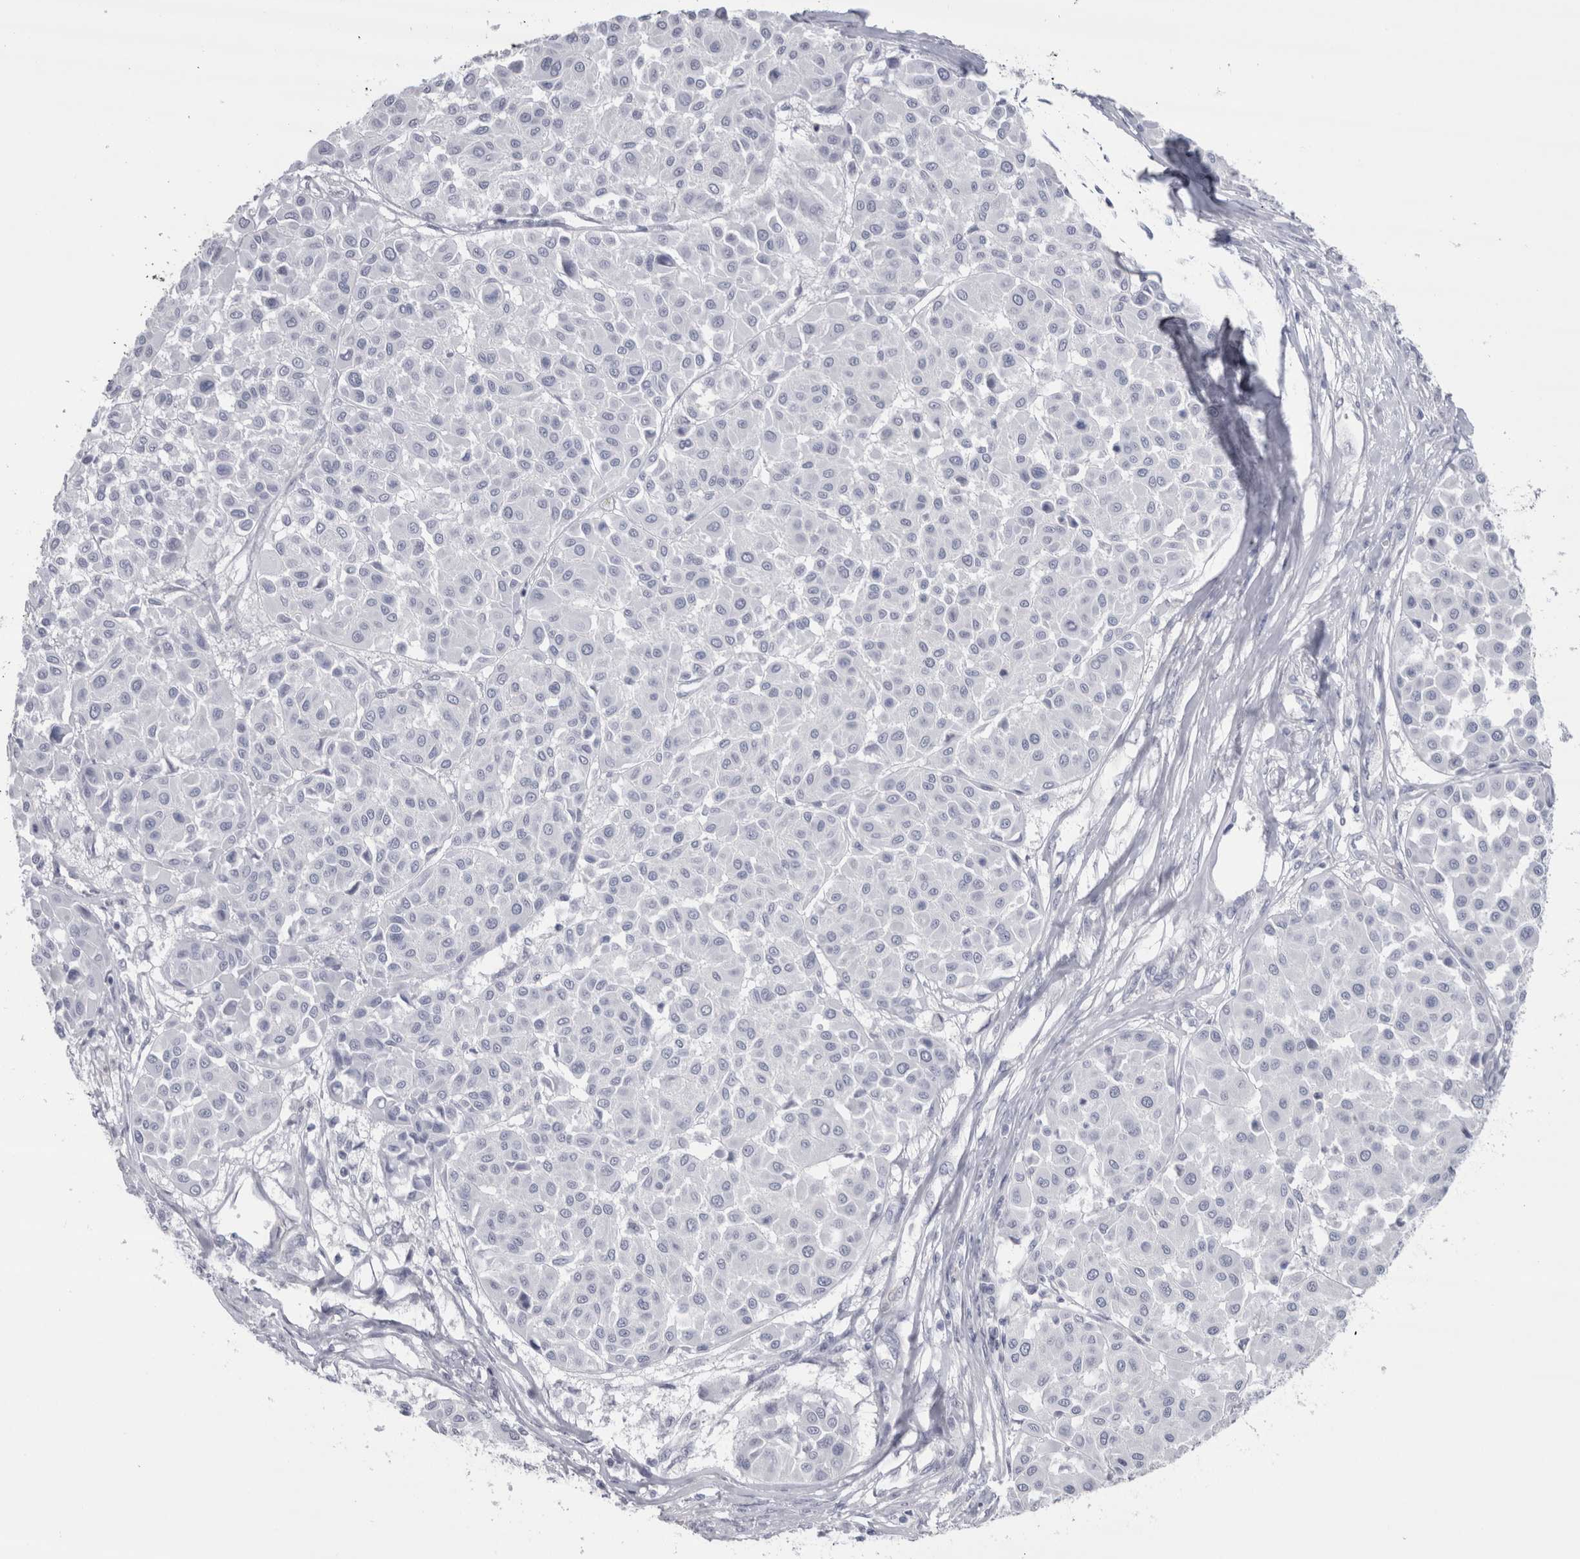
{"staining": {"intensity": "negative", "quantity": "none", "location": "none"}, "tissue": "melanoma", "cell_type": "Tumor cells", "image_type": "cancer", "snomed": [{"axis": "morphology", "description": "Malignant melanoma, Metastatic site"}, {"axis": "topography", "description": "Soft tissue"}], "caption": "This is an immunohistochemistry micrograph of malignant melanoma (metastatic site). There is no expression in tumor cells.", "gene": "CDH17", "patient": {"sex": "male", "age": 41}}